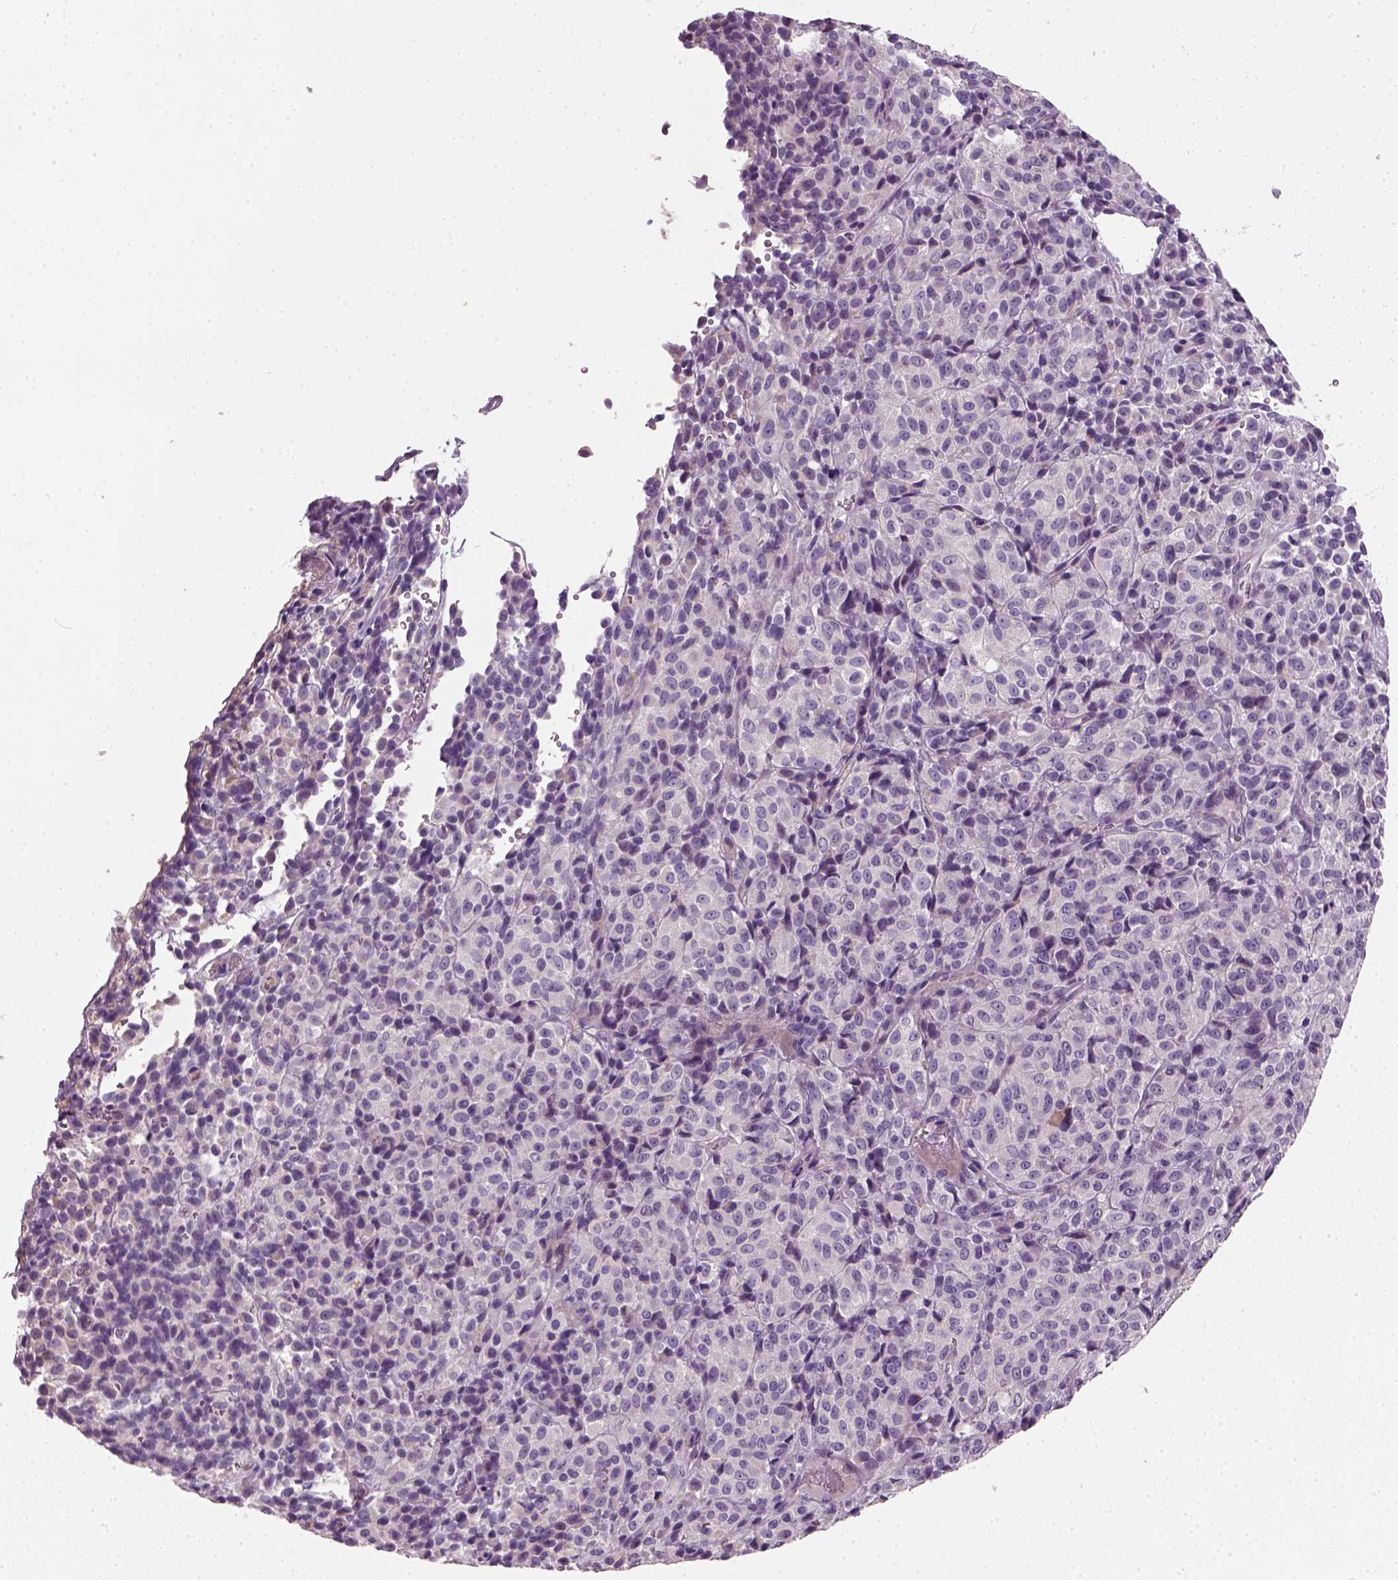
{"staining": {"intensity": "negative", "quantity": "none", "location": "none"}, "tissue": "melanoma", "cell_type": "Tumor cells", "image_type": "cancer", "snomed": [{"axis": "morphology", "description": "Malignant melanoma, Metastatic site"}, {"axis": "topography", "description": "Brain"}], "caption": "Immunohistochemical staining of human melanoma shows no significant positivity in tumor cells.", "gene": "ELOVL3", "patient": {"sex": "female", "age": 56}}